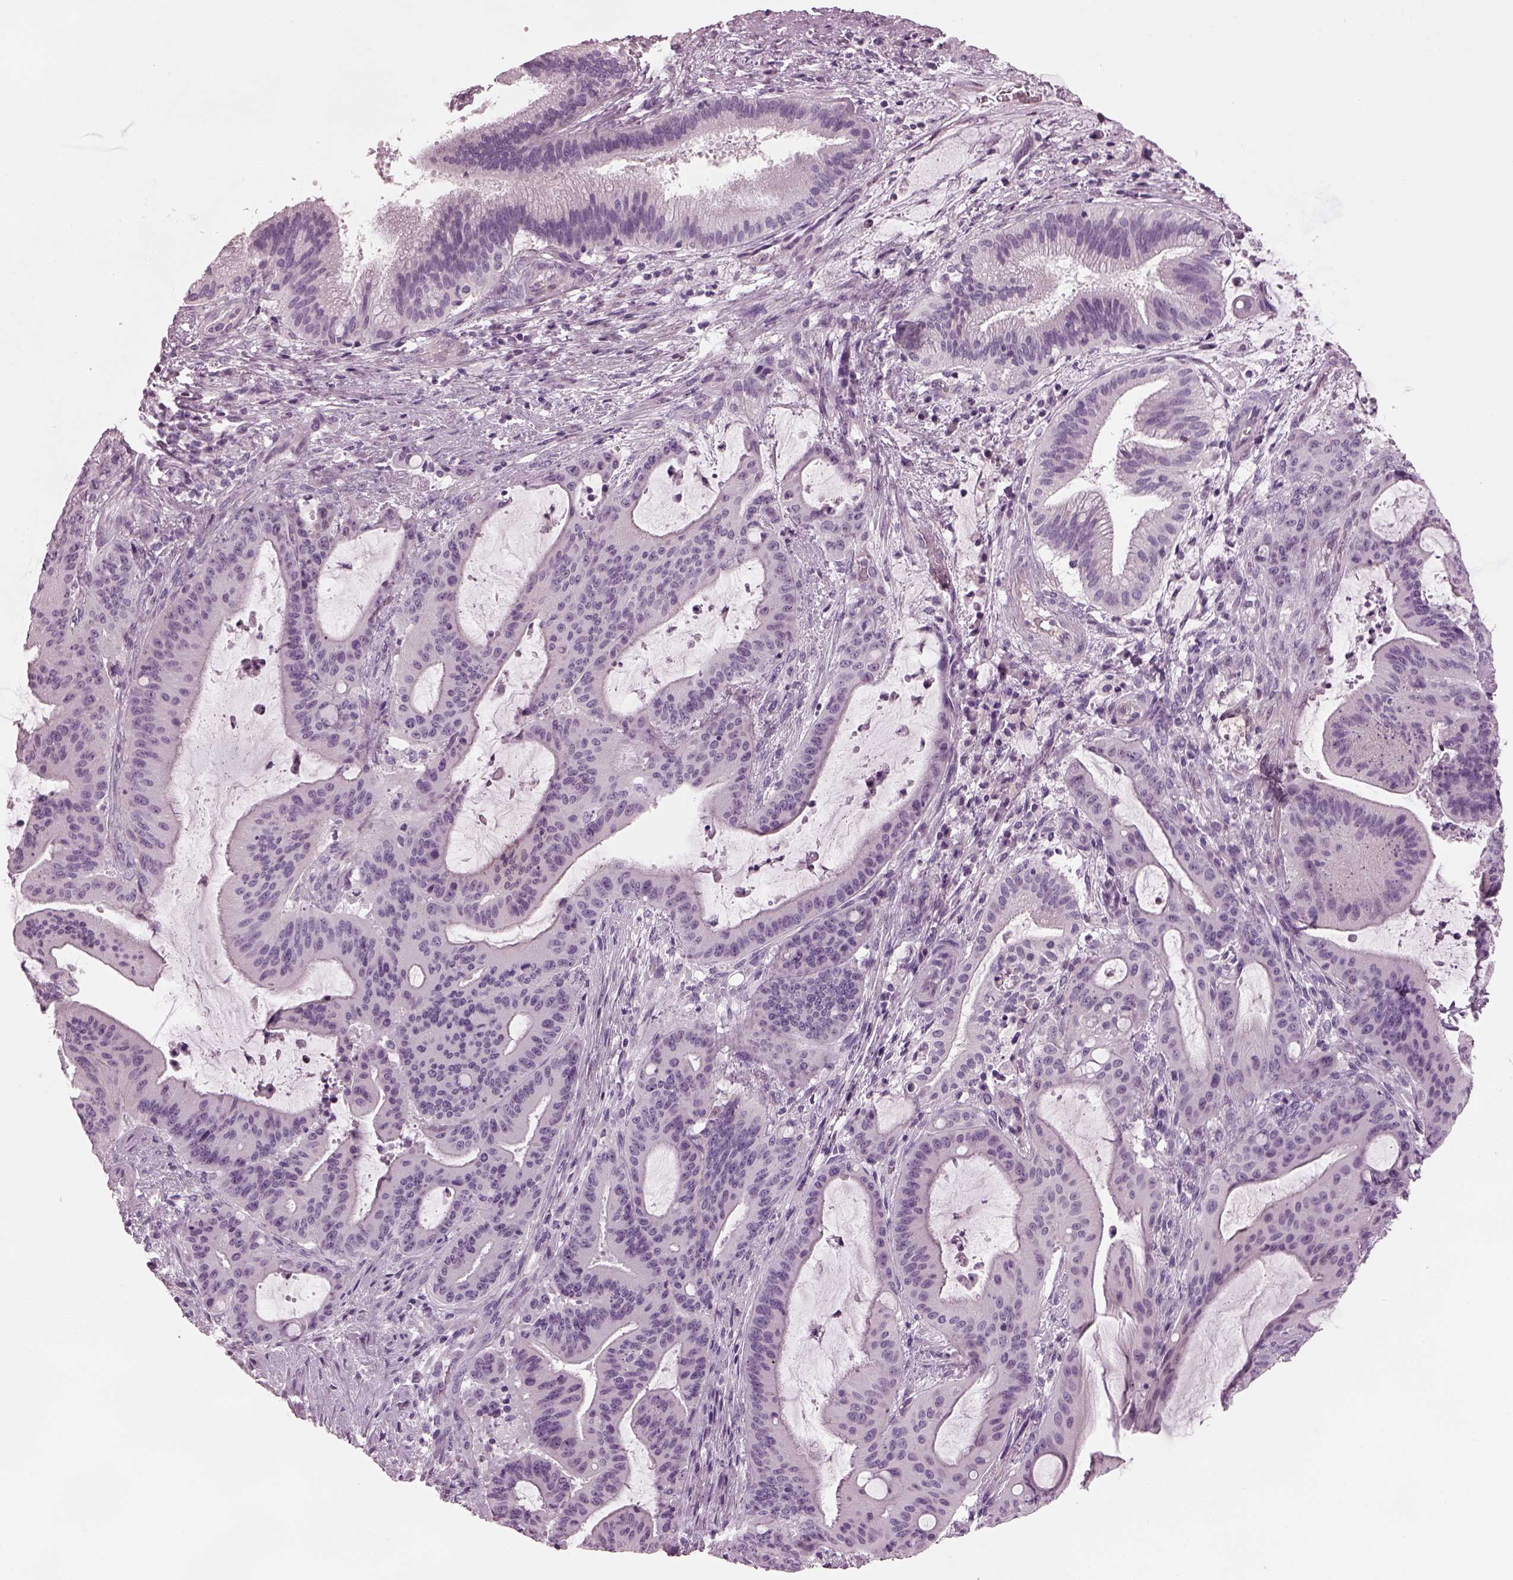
{"staining": {"intensity": "negative", "quantity": "none", "location": "none"}, "tissue": "liver cancer", "cell_type": "Tumor cells", "image_type": "cancer", "snomed": [{"axis": "morphology", "description": "Cholangiocarcinoma"}, {"axis": "topography", "description": "Liver"}], "caption": "Tumor cells are negative for brown protein staining in liver cancer. The staining was performed using DAB (3,3'-diaminobenzidine) to visualize the protein expression in brown, while the nuclei were stained in blue with hematoxylin (Magnification: 20x).", "gene": "PDC", "patient": {"sex": "female", "age": 73}}